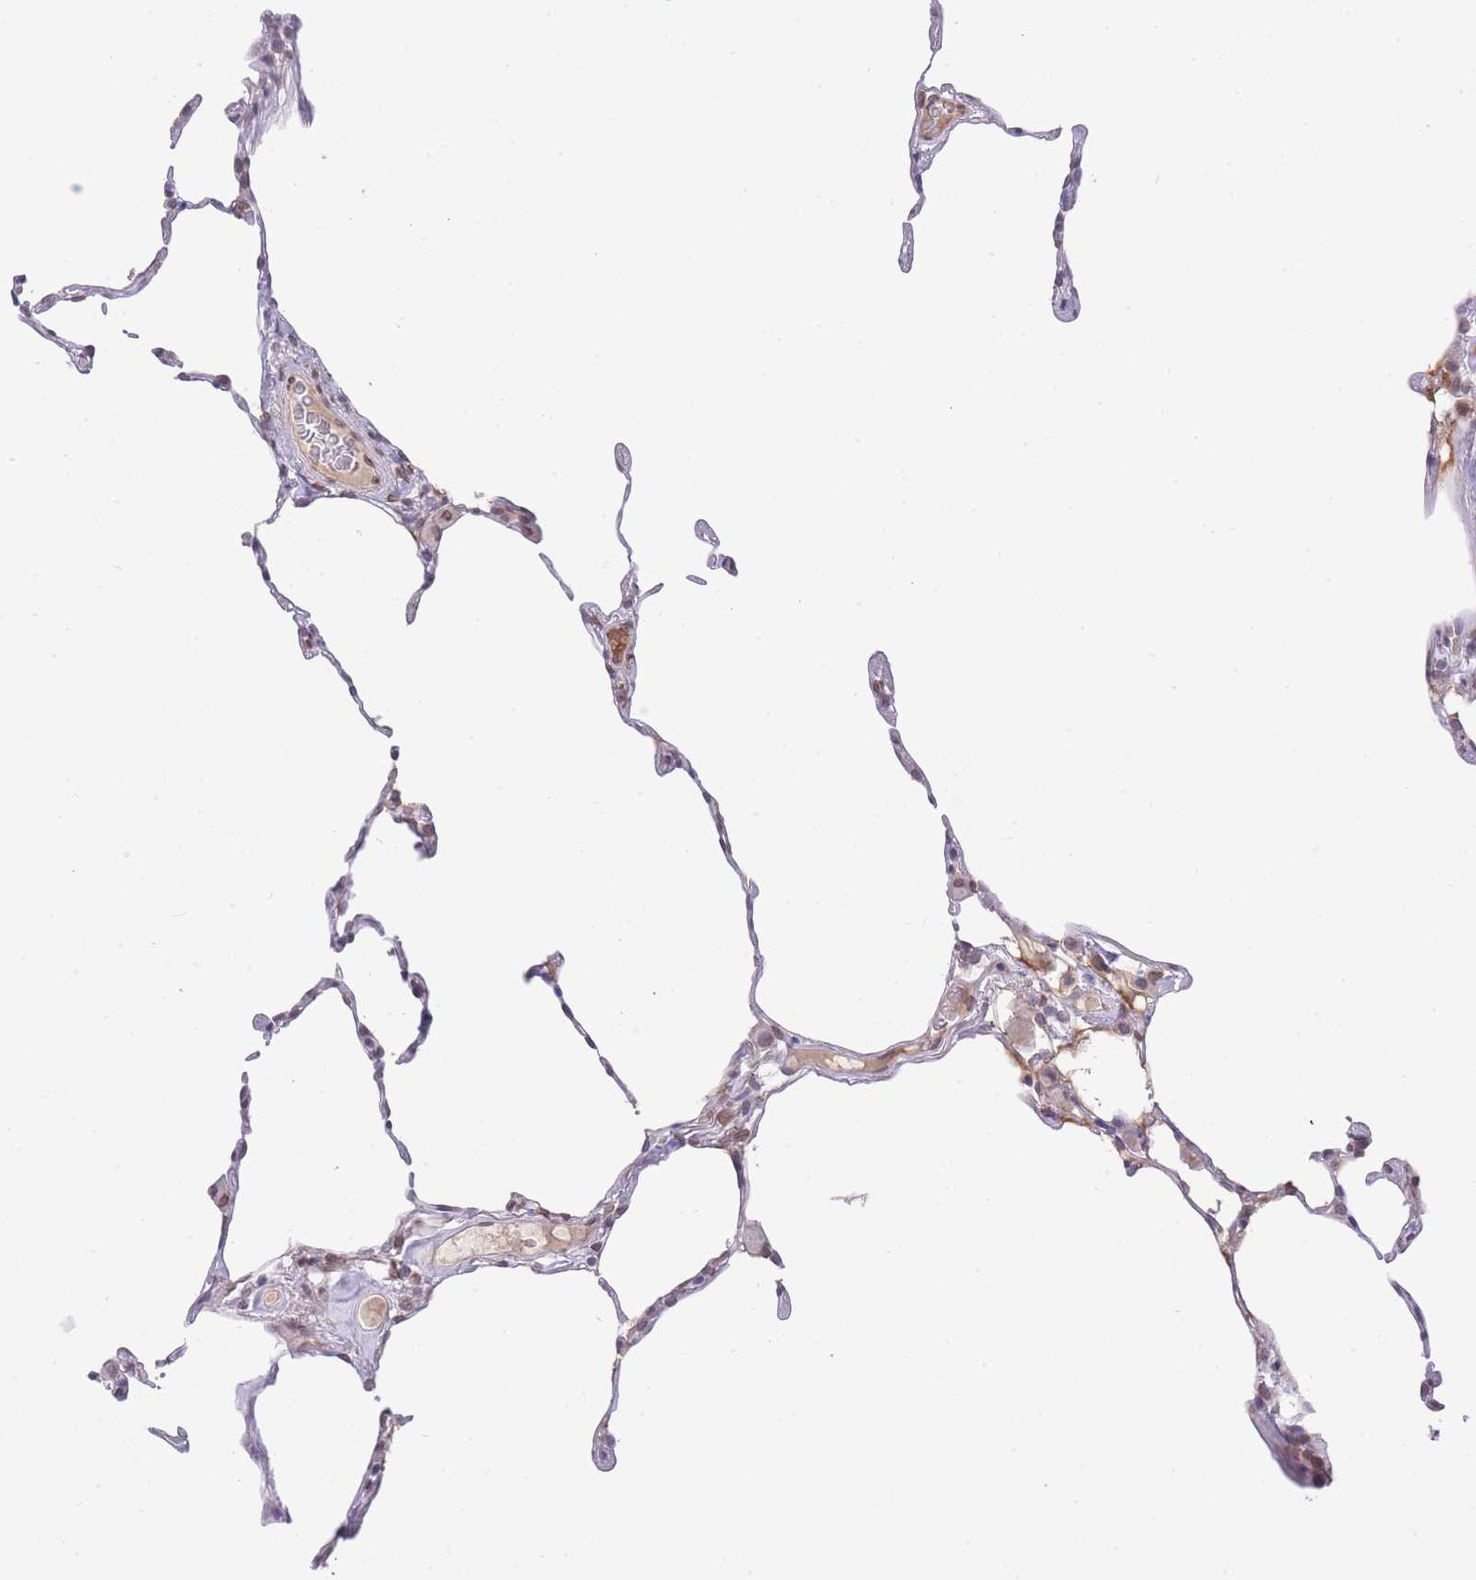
{"staining": {"intensity": "weak", "quantity": "25%-75%", "location": "nuclear"}, "tissue": "lung", "cell_type": "Alveolar cells", "image_type": "normal", "snomed": [{"axis": "morphology", "description": "Normal tissue, NOS"}, {"axis": "topography", "description": "Lung"}], "caption": "Protein analysis of benign lung displays weak nuclear expression in approximately 25%-75% of alveolar cells. (DAB = brown stain, brightfield microscopy at high magnification).", "gene": "OR10AD1", "patient": {"sex": "female", "age": 57}}